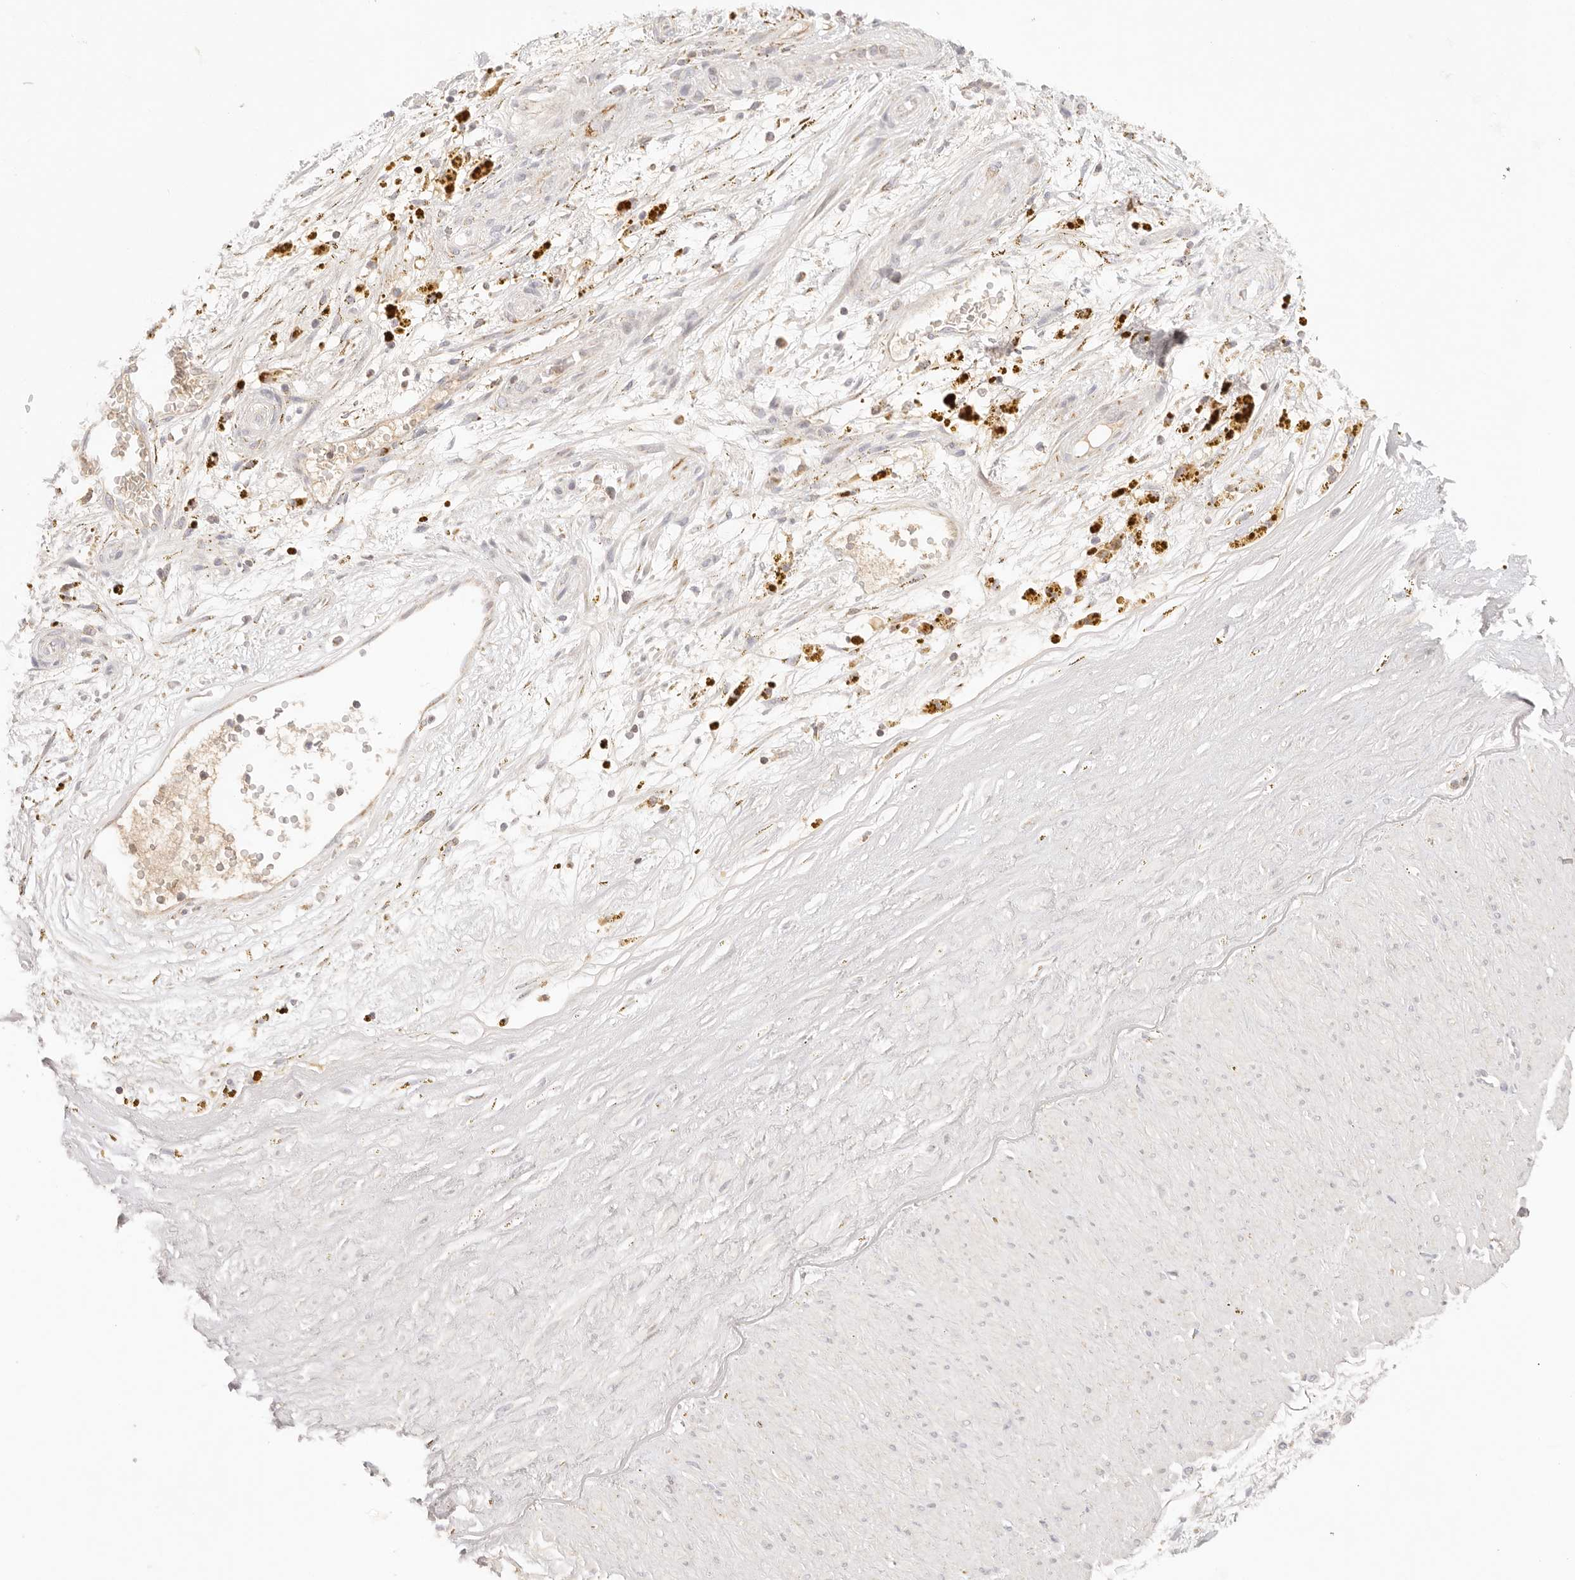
{"staining": {"intensity": "weak", "quantity": "25%-75%", "location": "cytoplasmic/membranous"}, "tissue": "adipose tissue", "cell_type": "Adipocytes", "image_type": "normal", "snomed": [{"axis": "morphology", "description": "Normal tissue, NOS"}, {"axis": "topography", "description": "Soft tissue"}], "caption": "Adipocytes reveal weak cytoplasmic/membranous expression in about 25%-75% of cells in benign adipose tissue.", "gene": "COA6", "patient": {"sex": "male", "age": 72}}